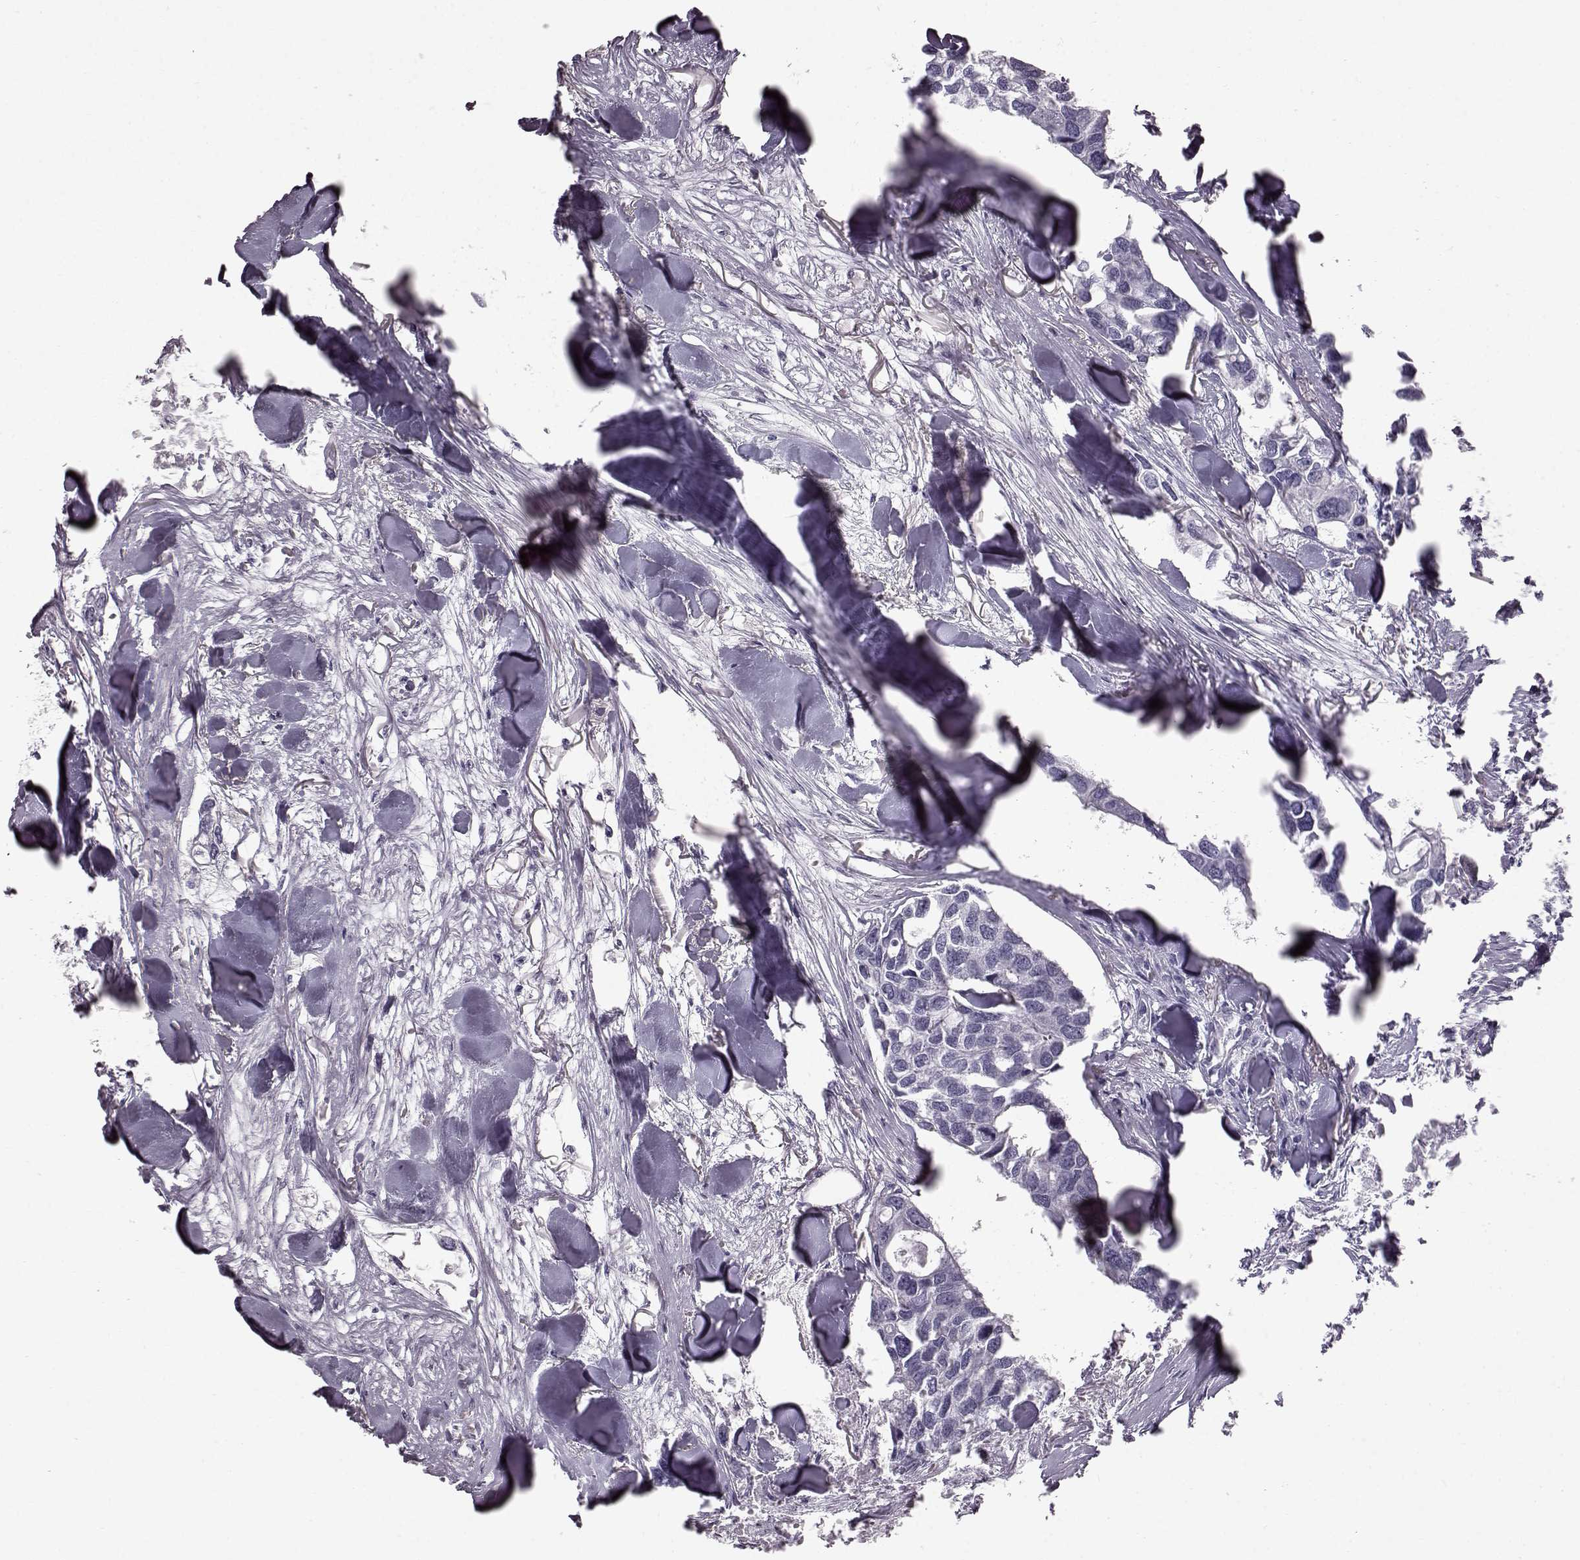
{"staining": {"intensity": "negative", "quantity": "none", "location": "none"}, "tissue": "breast cancer", "cell_type": "Tumor cells", "image_type": "cancer", "snomed": [{"axis": "morphology", "description": "Duct carcinoma"}, {"axis": "topography", "description": "Breast"}], "caption": "Micrograph shows no protein staining in tumor cells of breast cancer tissue.", "gene": "TCHHL1", "patient": {"sex": "female", "age": 83}}